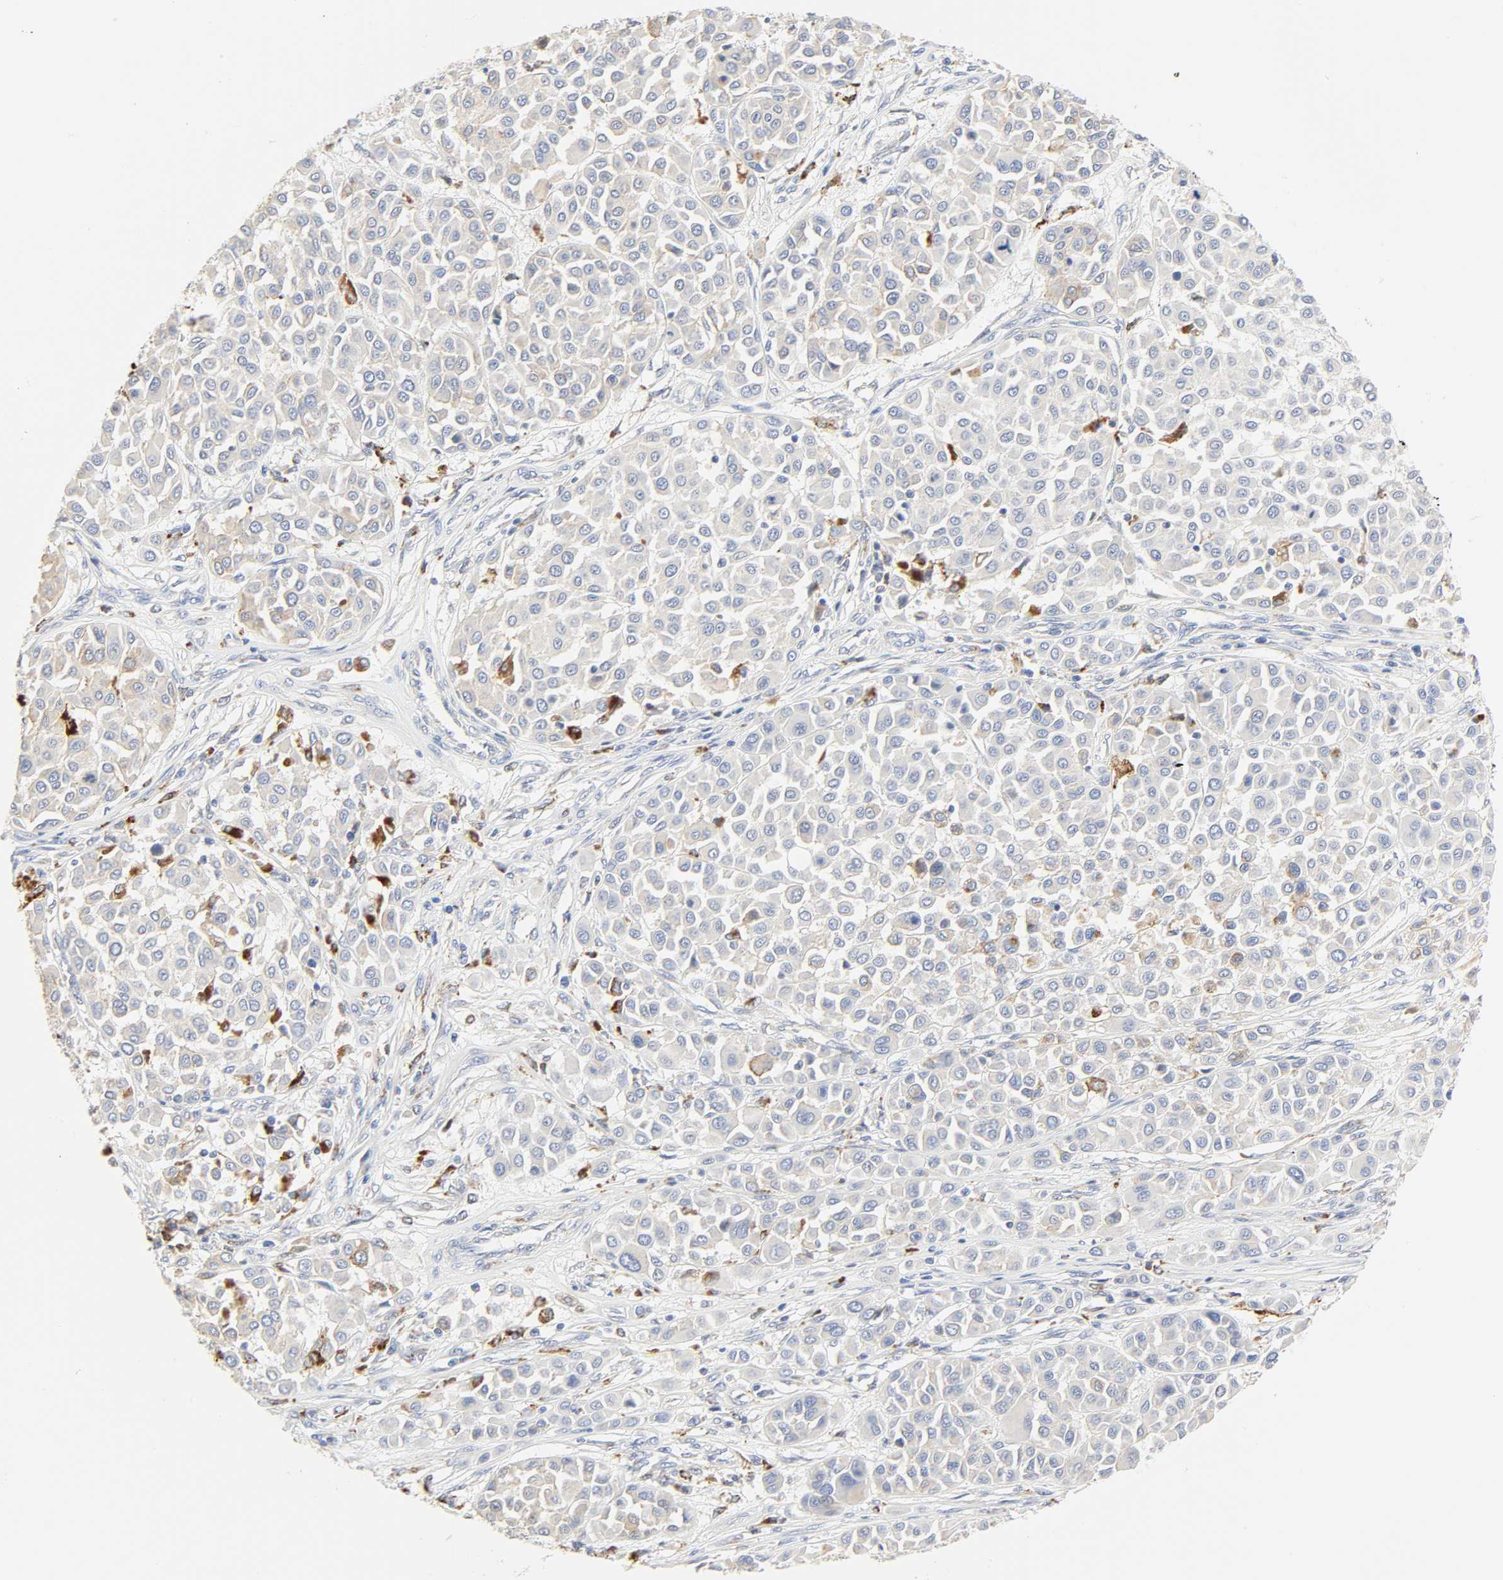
{"staining": {"intensity": "strong", "quantity": "<25%", "location": "cytoplasmic/membranous"}, "tissue": "melanoma", "cell_type": "Tumor cells", "image_type": "cancer", "snomed": [{"axis": "morphology", "description": "Malignant melanoma, Metastatic site"}, {"axis": "topography", "description": "Soft tissue"}], "caption": "An immunohistochemistry image of neoplastic tissue is shown. Protein staining in brown highlights strong cytoplasmic/membranous positivity in melanoma within tumor cells.", "gene": "CAMK2A", "patient": {"sex": "male", "age": 41}}